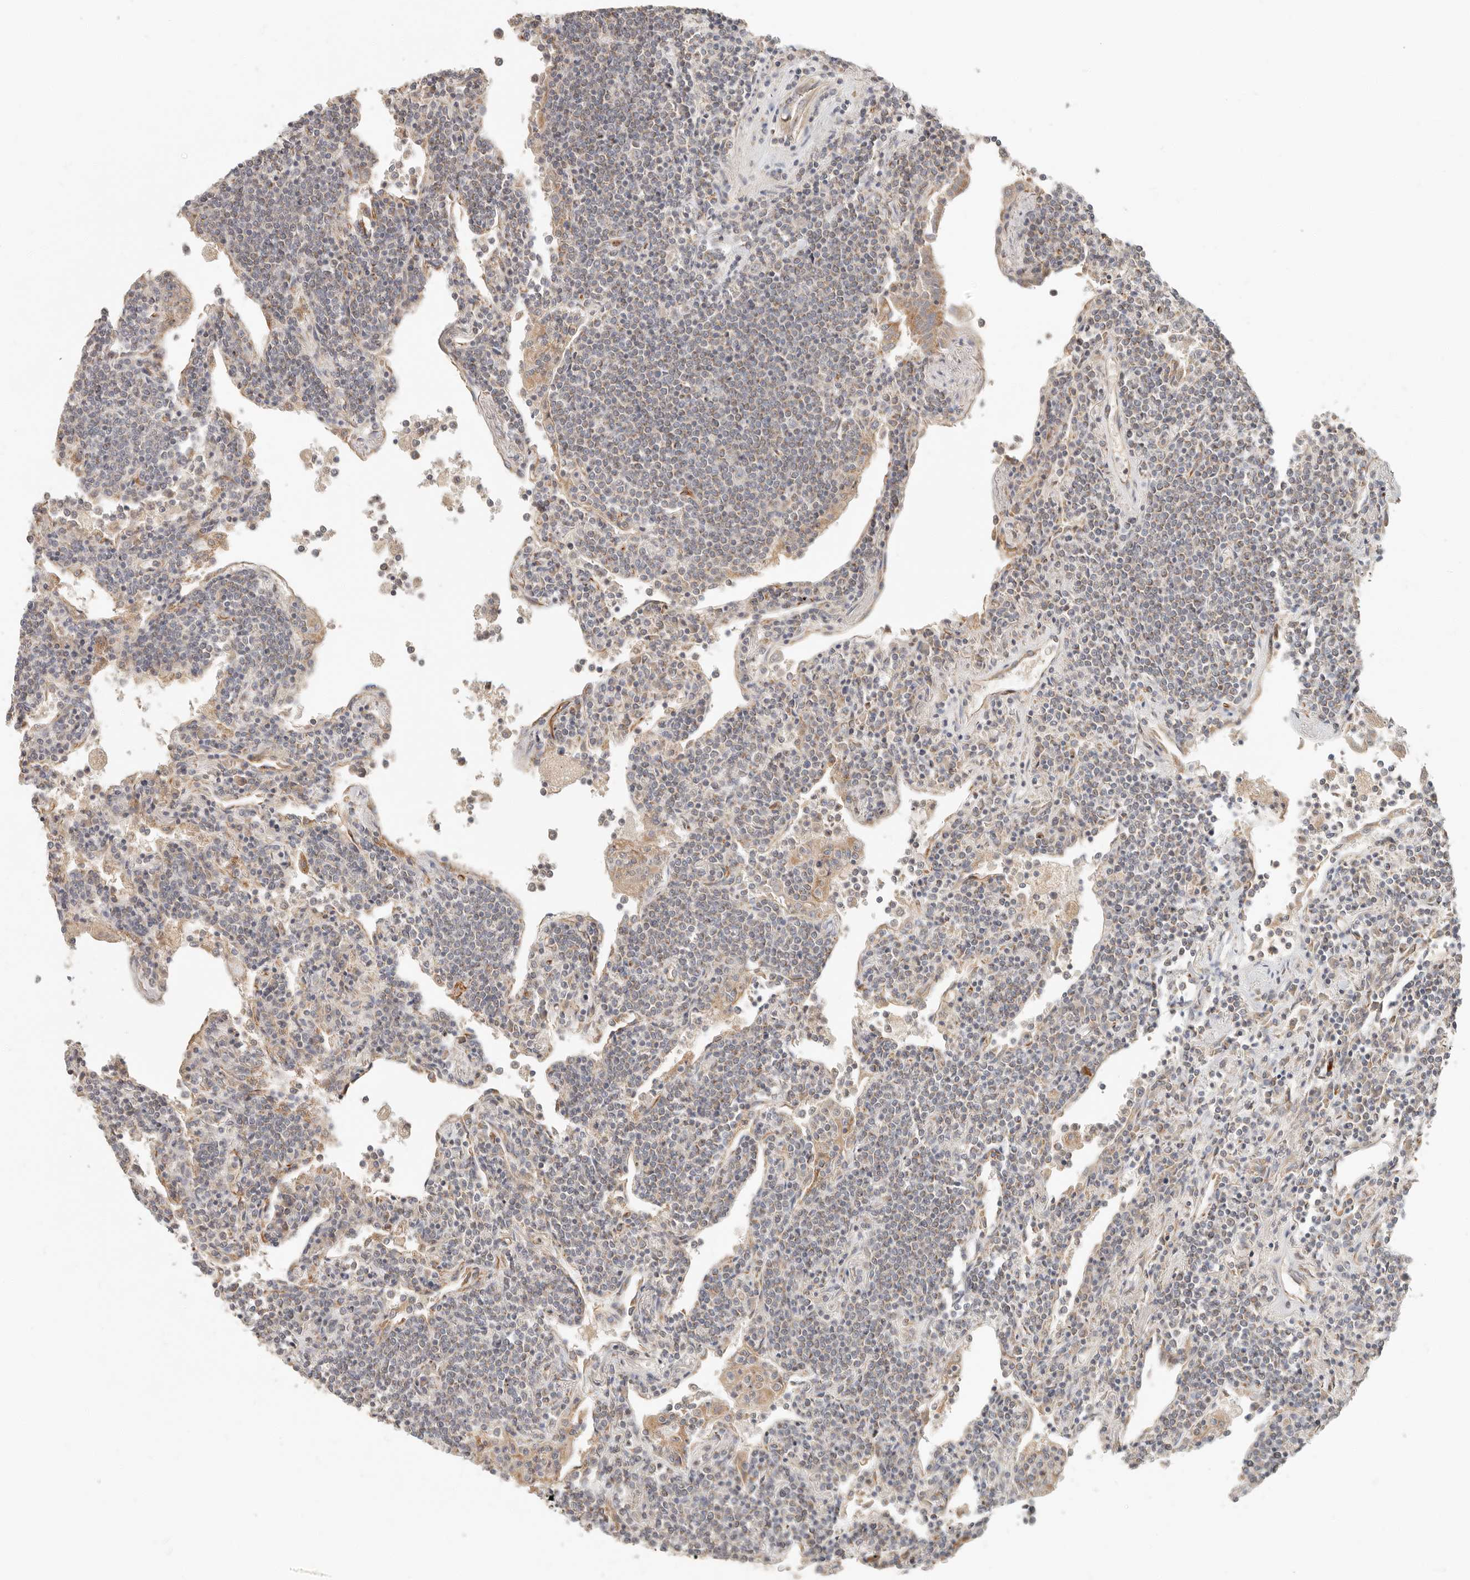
{"staining": {"intensity": "negative", "quantity": "none", "location": "none"}, "tissue": "lymphoma", "cell_type": "Tumor cells", "image_type": "cancer", "snomed": [{"axis": "morphology", "description": "Malignant lymphoma, non-Hodgkin's type, Low grade"}, {"axis": "topography", "description": "Lung"}], "caption": "This is a image of immunohistochemistry staining of low-grade malignant lymphoma, non-Hodgkin's type, which shows no staining in tumor cells.", "gene": "SPRING1", "patient": {"sex": "female", "age": 71}}